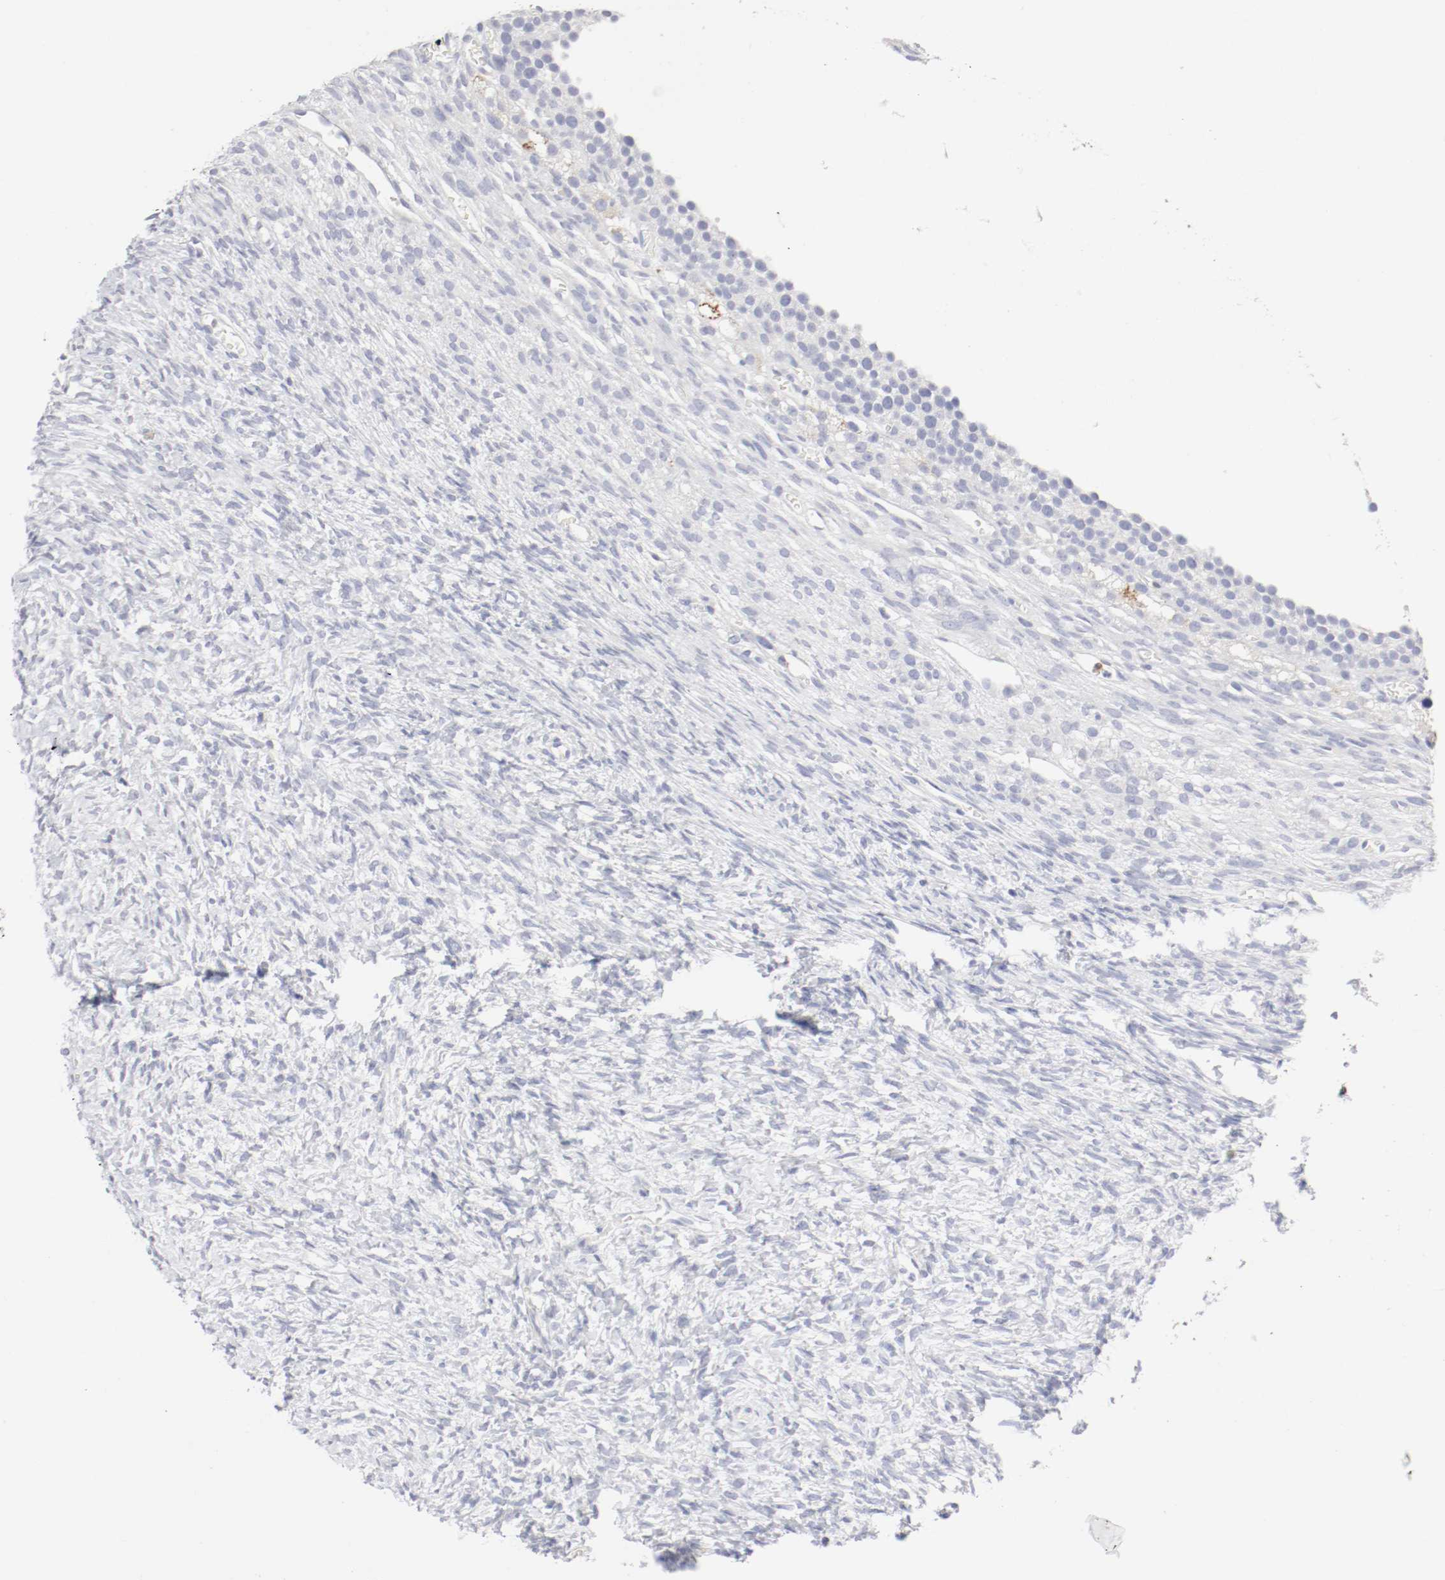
{"staining": {"intensity": "negative", "quantity": "none", "location": "none"}, "tissue": "ovary", "cell_type": "Ovarian stroma cells", "image_type": "normal", "snomed": [{"axis": "morphology", "description": "Normal tissue, NOS"}, {"axis": "topography", "description": "Ovary"}], "caption": "Micrograph shows no protein staining in ovarian stroma cells of unremarkable ovary. The staining is performed using DAB brown chromogen with nuclei counter-stained in using hematoxylin.", "gene": "ITGAX", "patient": {"sex": "female", "age": 35}}